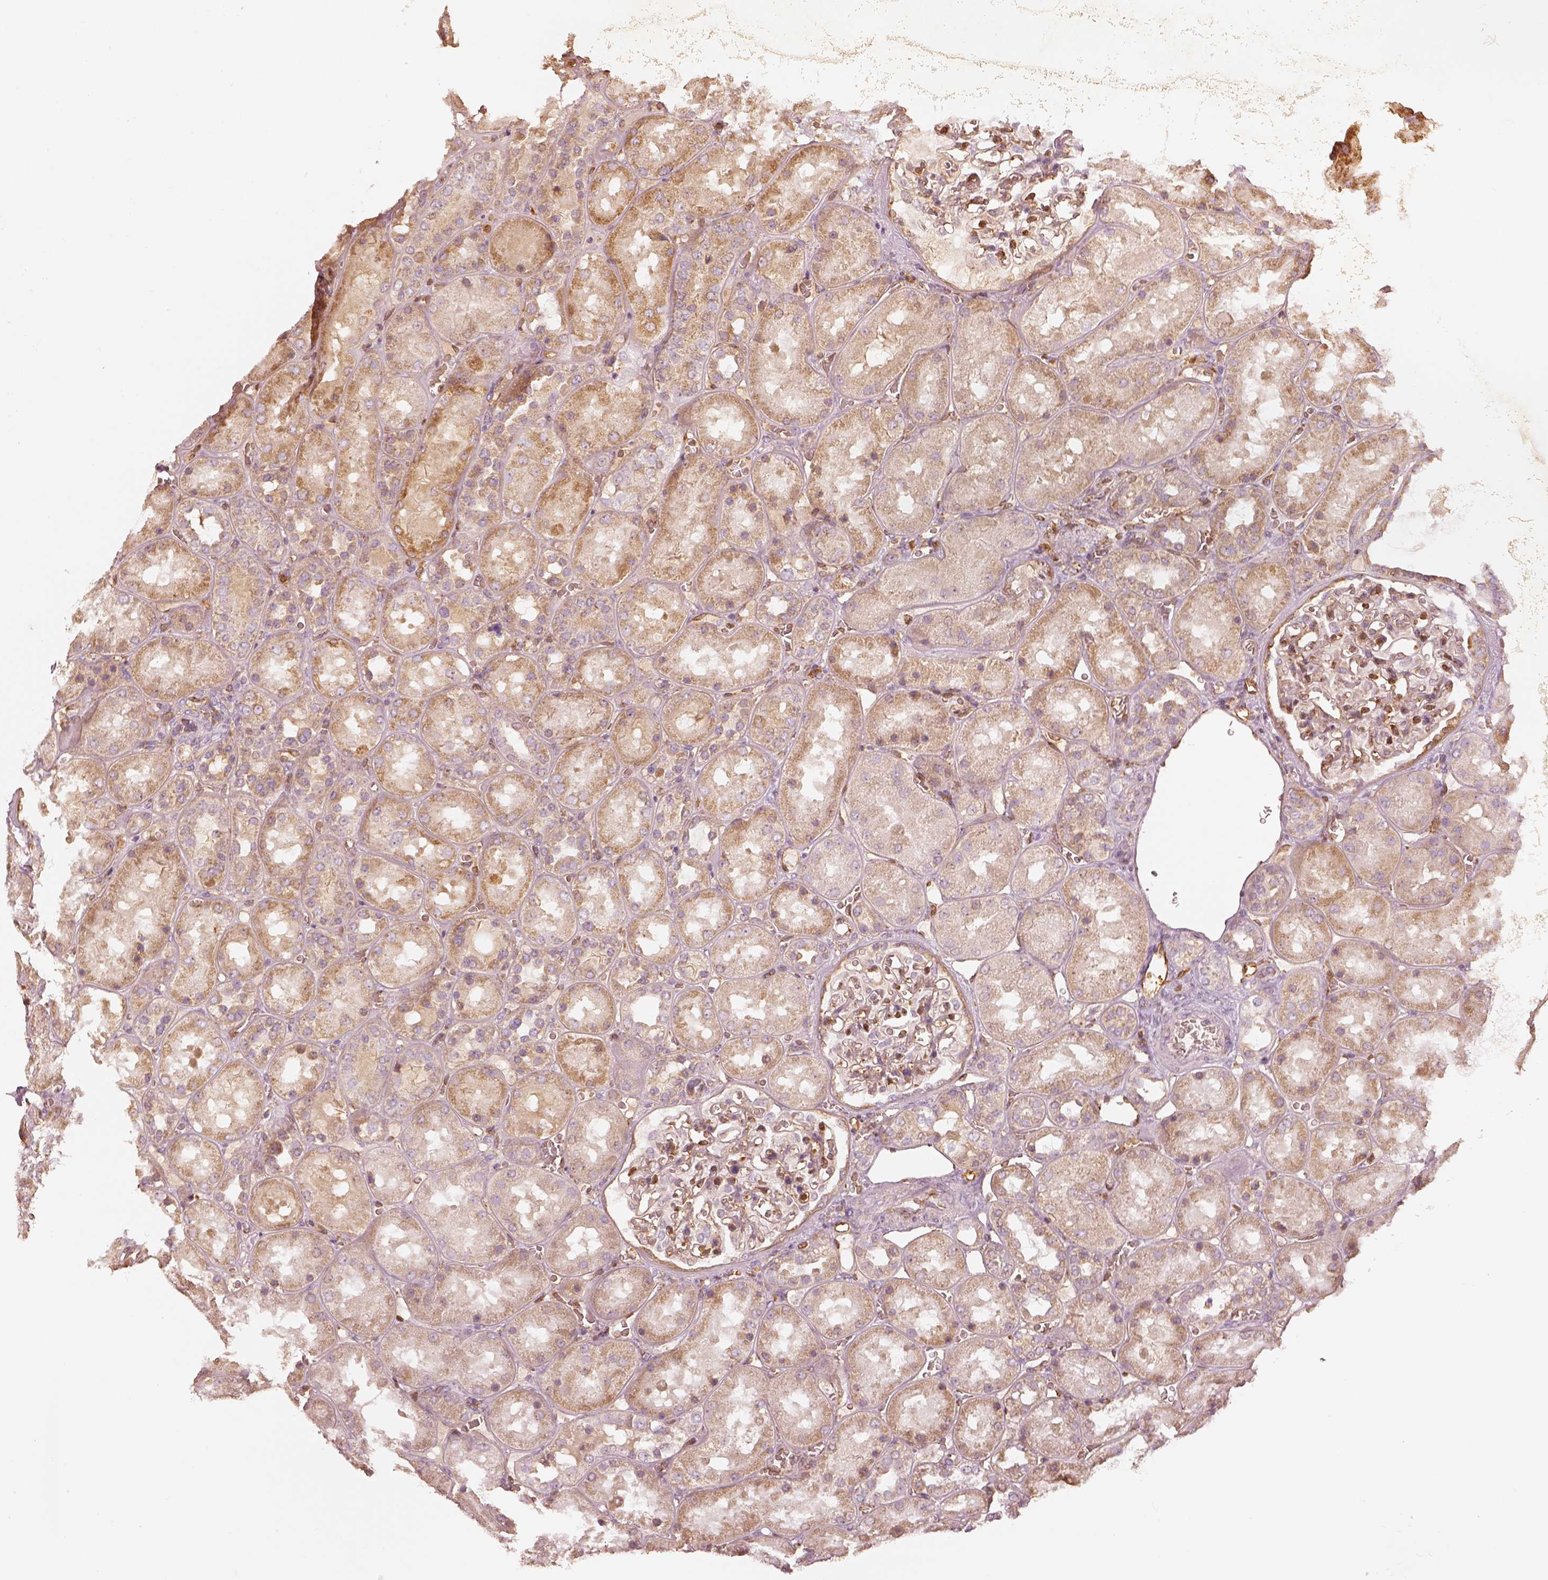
{"staining": {"intensity": "strong", "quantity": "25%-75%", "location": "cytoplasmic/membranous"}, "tissue": "kidney", "cell_type": "Cells in glomeruli", "image_type": "normal", "snomed": [{"axis": "morphology", "description": "Normal tissue, NOS"}, {"axis": "topography", "description": "Kidney"}], "caption": "Kidney was stained to show a protein in brown. There is high levels of strong cytoplasmic/membranous staining in approximately 25%-75% of cells in glomeruli. (DAB = brown stain, brightfield microscopy at high magnification).", "gene": "FSCN1", "patient": {"sex": "male", "age": 73}}